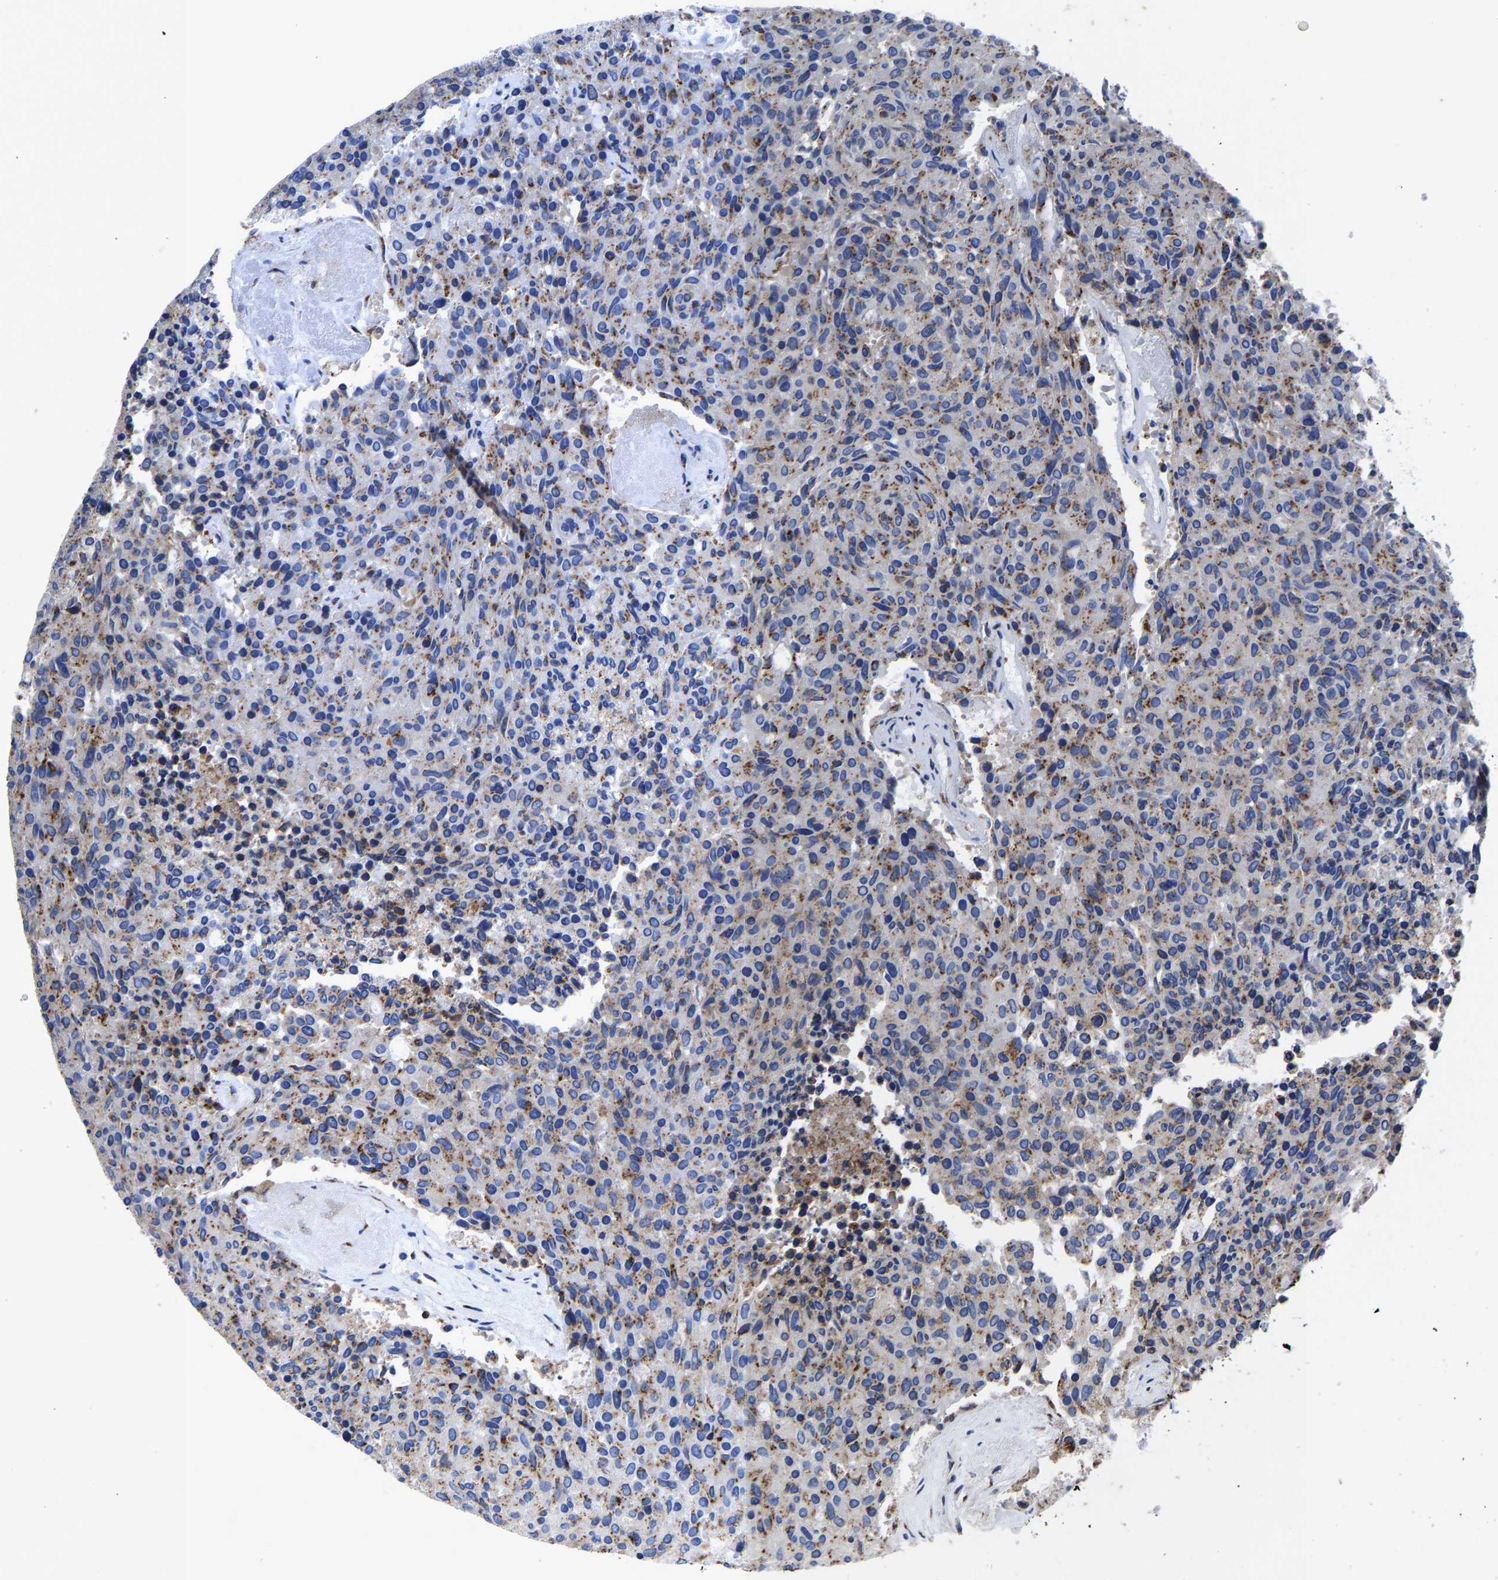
{"staining": {"intensity": "strong", "quantity": "25%-75%", "location": "cytoplasmic/membranous"}, "tissue": "carcinoid", "cell_type": "Tumor cells", "image_type": "cancer", "snomed": [{"axis": "morphology", "description": "Carcinoid, malignant, NOS"}, {"axis": "topography", "description": "Pancreas"}], "caption": "Carcinoid tissue exhibits strong cytoplasmic/membranous positivity in about 25%-75% of tumor cells, visualized by immunohistochemistry.", "gene": "TMEM87A", "patient": {"sex": "female", "age": 54}}